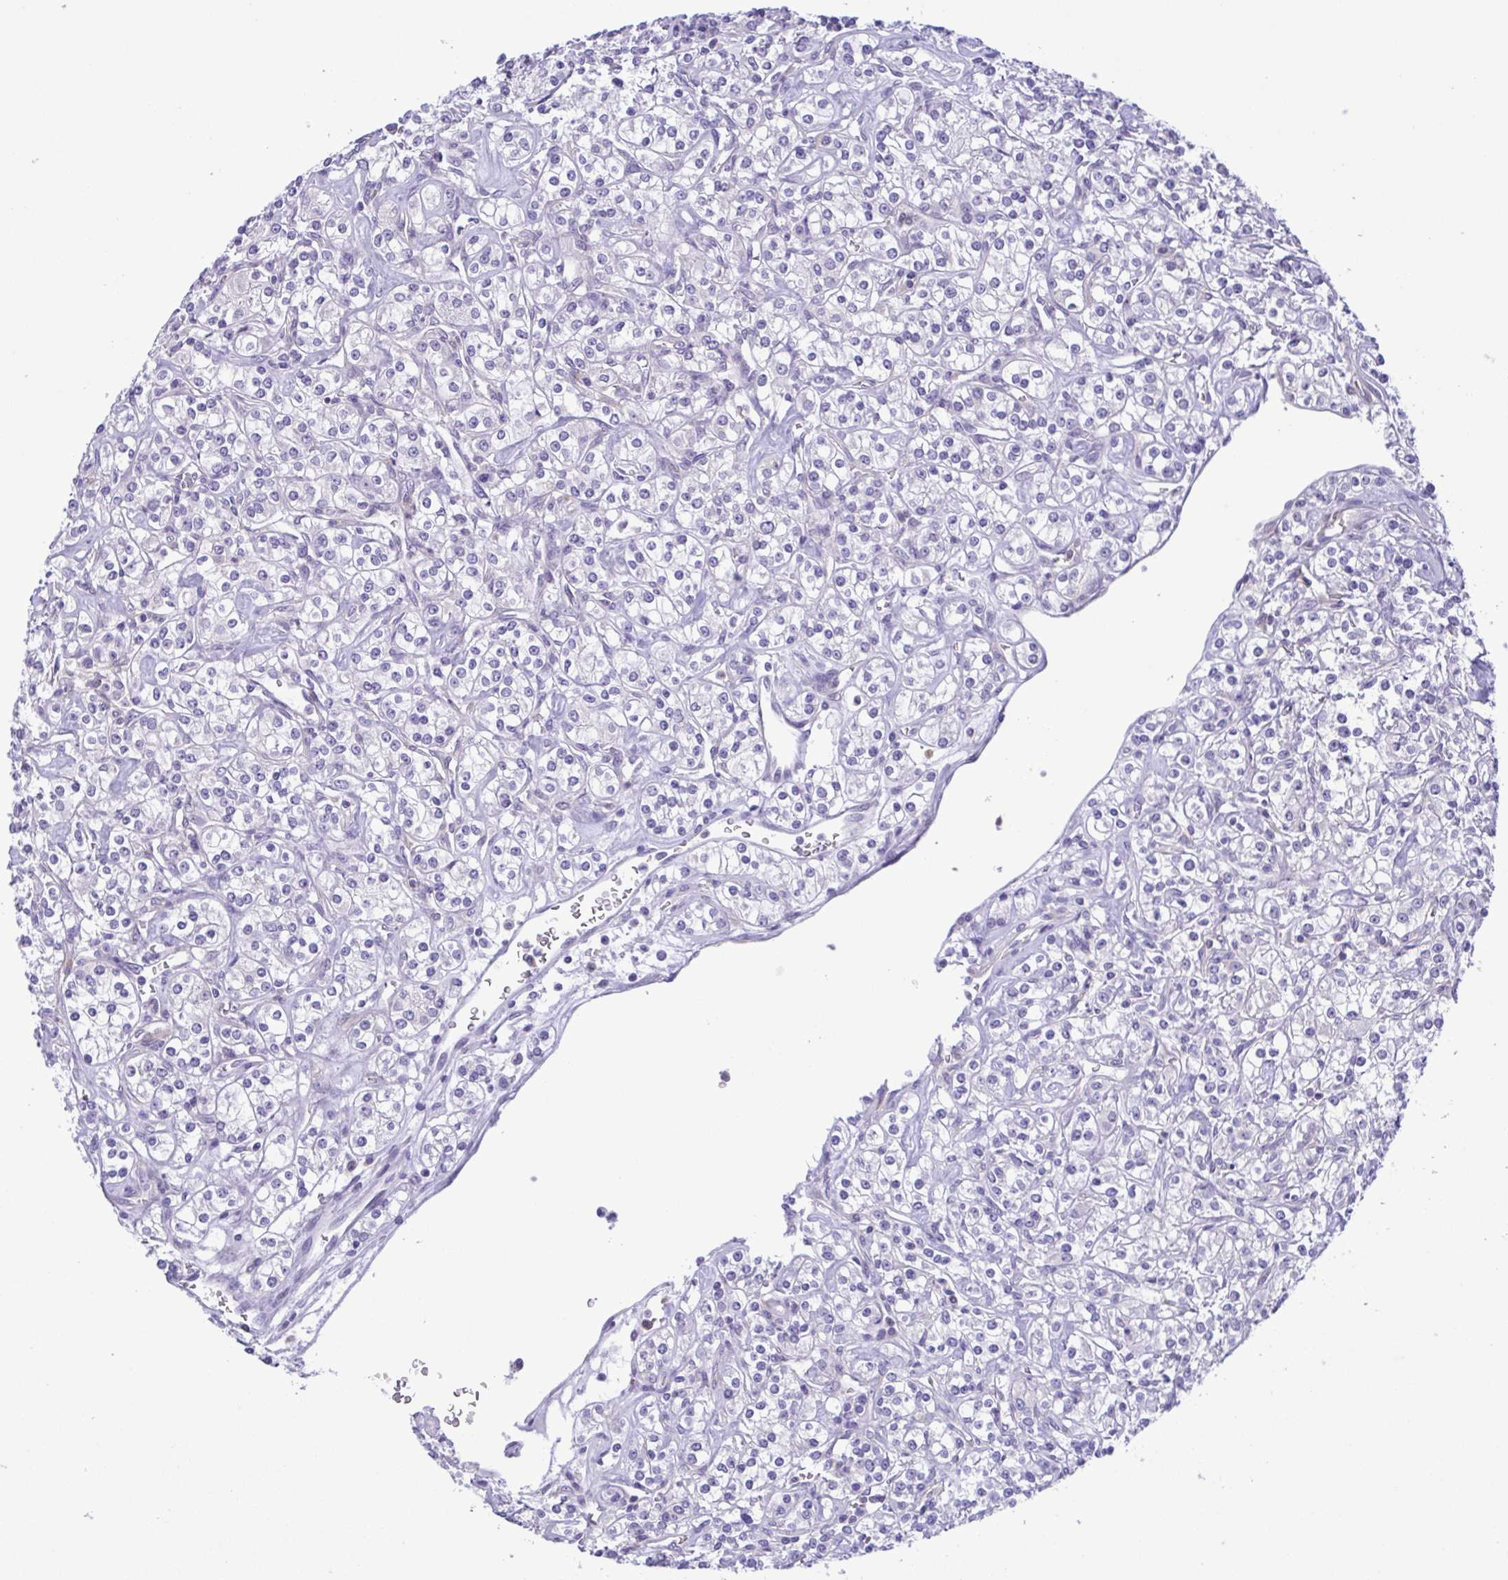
{"staining": {"intensity": "negative", "quantity": "none", "location": "none"}, "tissue": "renal cancer", "cell_type": "Tumor cells", "image_type": "cancer", "snomed": [{"axis": "morphology", "description": "Adenocarcinoma, NOS"}, {"axis": "topography", "description": "Kidney"}], "caption": "DAB immunohistochemical staining of human adenocarcinoma (renal) displays no significant positivity in tumor cells.", "gene": "TNNI3", "patient": {"sex": "male", "age": 77}}